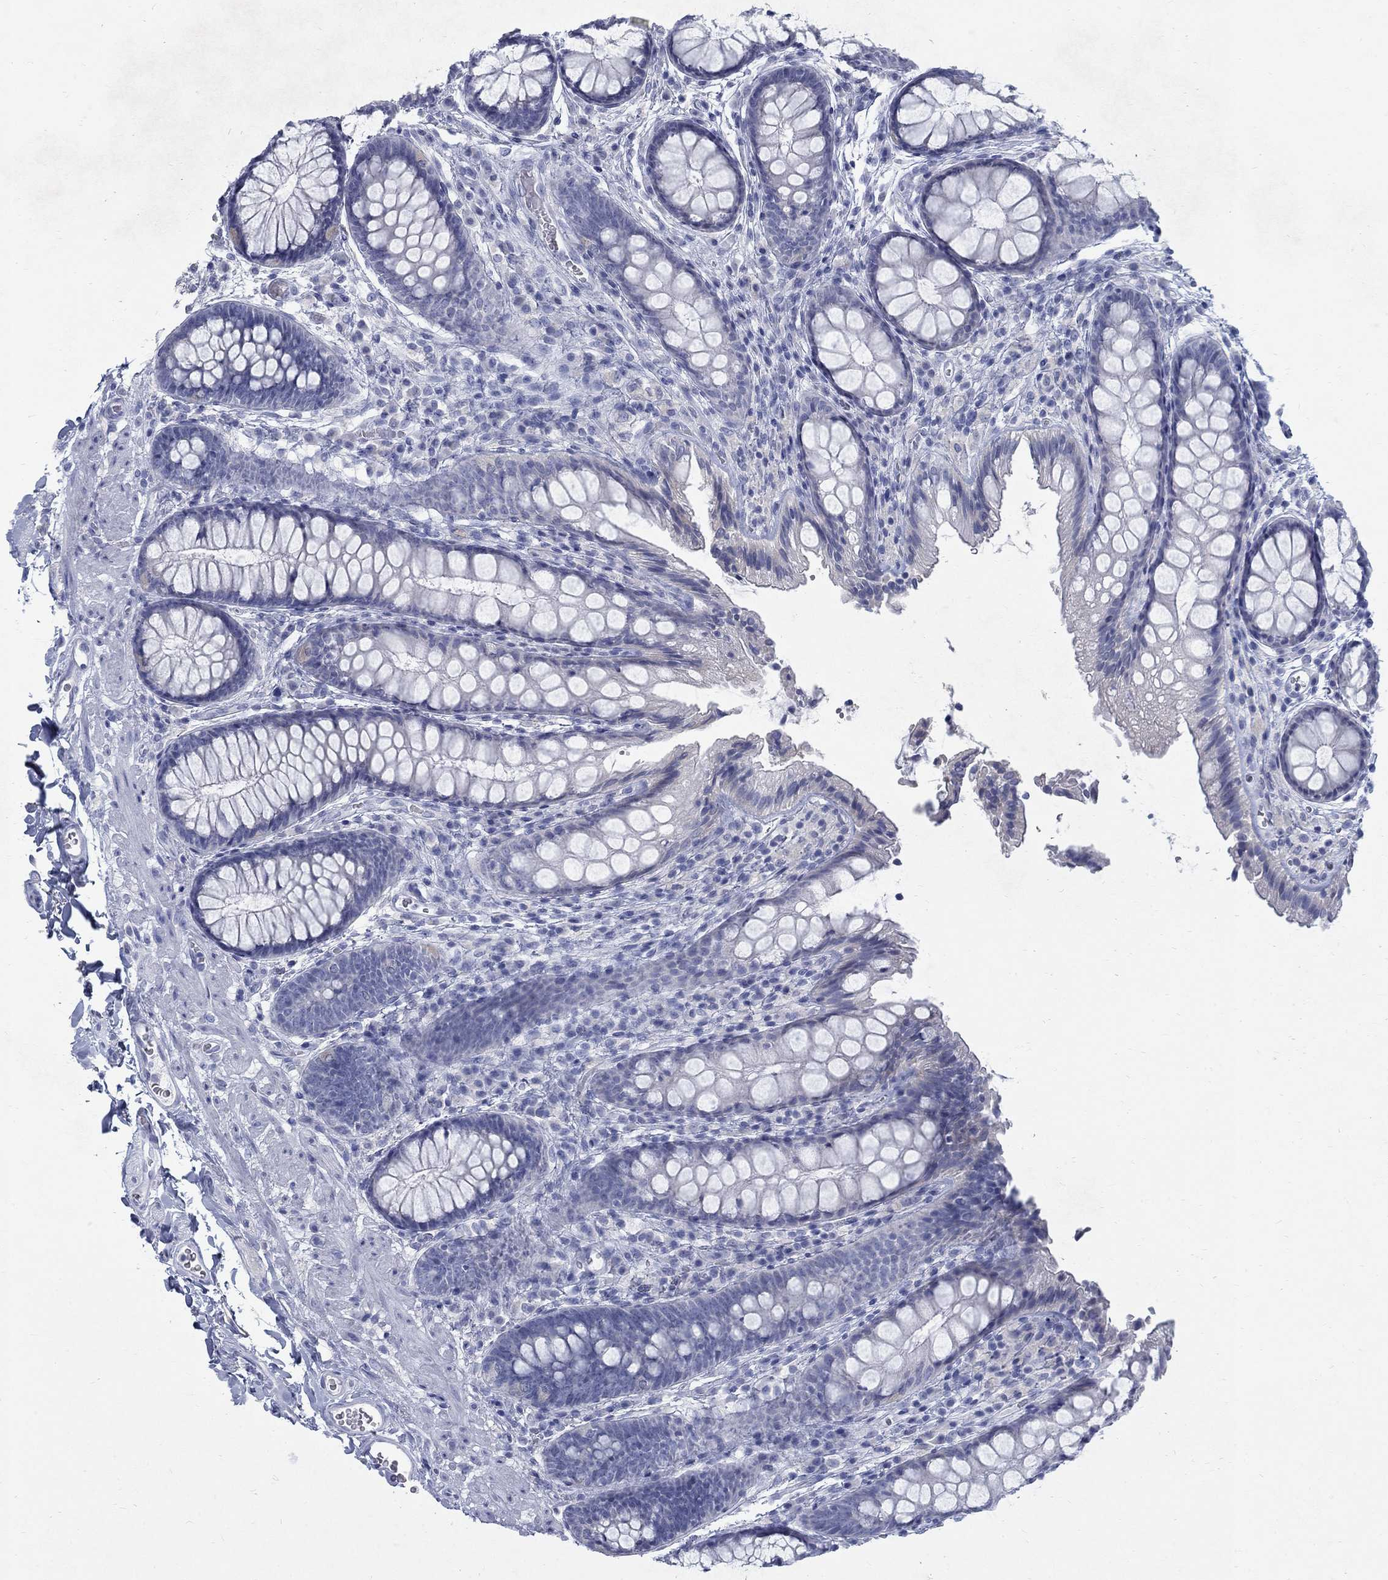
{"staining": {"intensity": "negative", "quantity": "none", "location": "none"}, "tissue": "colon", "cell_type": "Endothelial cells", "image_type": "normal", "snomed": [{"axis": "morphology", "description": "Normal tissue, NOS"}, {"axis": "topography", "description": "Colon"}], "caption": "An immunohistochemistry image of normal colon is shown. There is no staining in endothelial cells of colon.", "gene": "RFTN2", "patient": {"sex": "female", "age": 86}}